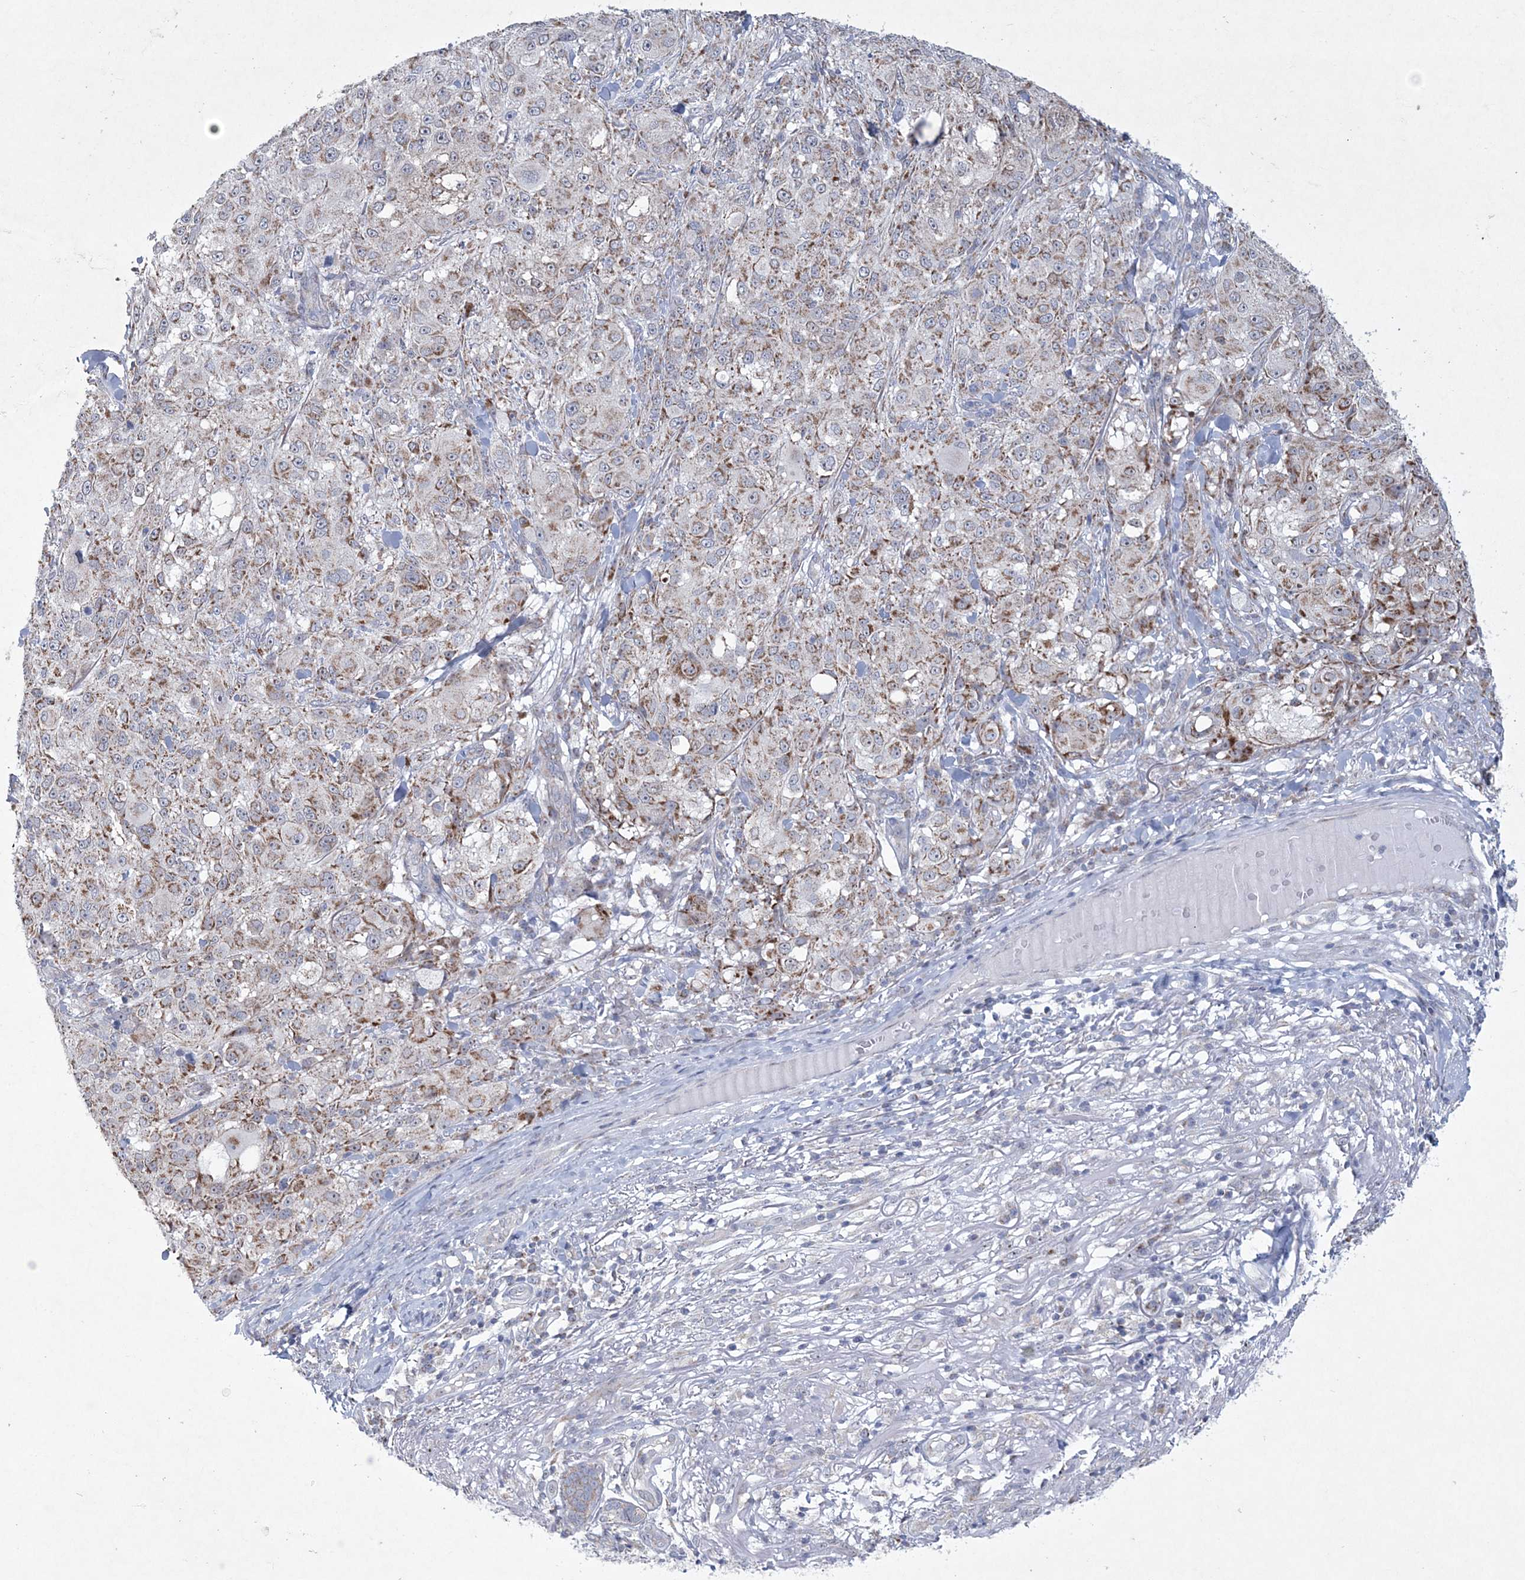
{"staining": {"intensity": "moderate", "quantity": "<25%", "location": "cytoplasmic/membranous"}, "tissue": "melanoma", "cell_type": "Tumor cells", "image_type": "cancer", "snomed": [{"axis": "morphology", "description": "Necrosis, NOS"}, {"axis": "morphology", "description": "Malignant melanoma, NOS"}, {"axis": "topography", "description": "Skin"}], "caption": "Human melanoma stained with a brown dye demonstrates moderate cytoplasmic/membranous positive positivity in approximately <25% of tumor cells.", "gene": "CES4A", "patient": {"sex": "female", "age": 87}}